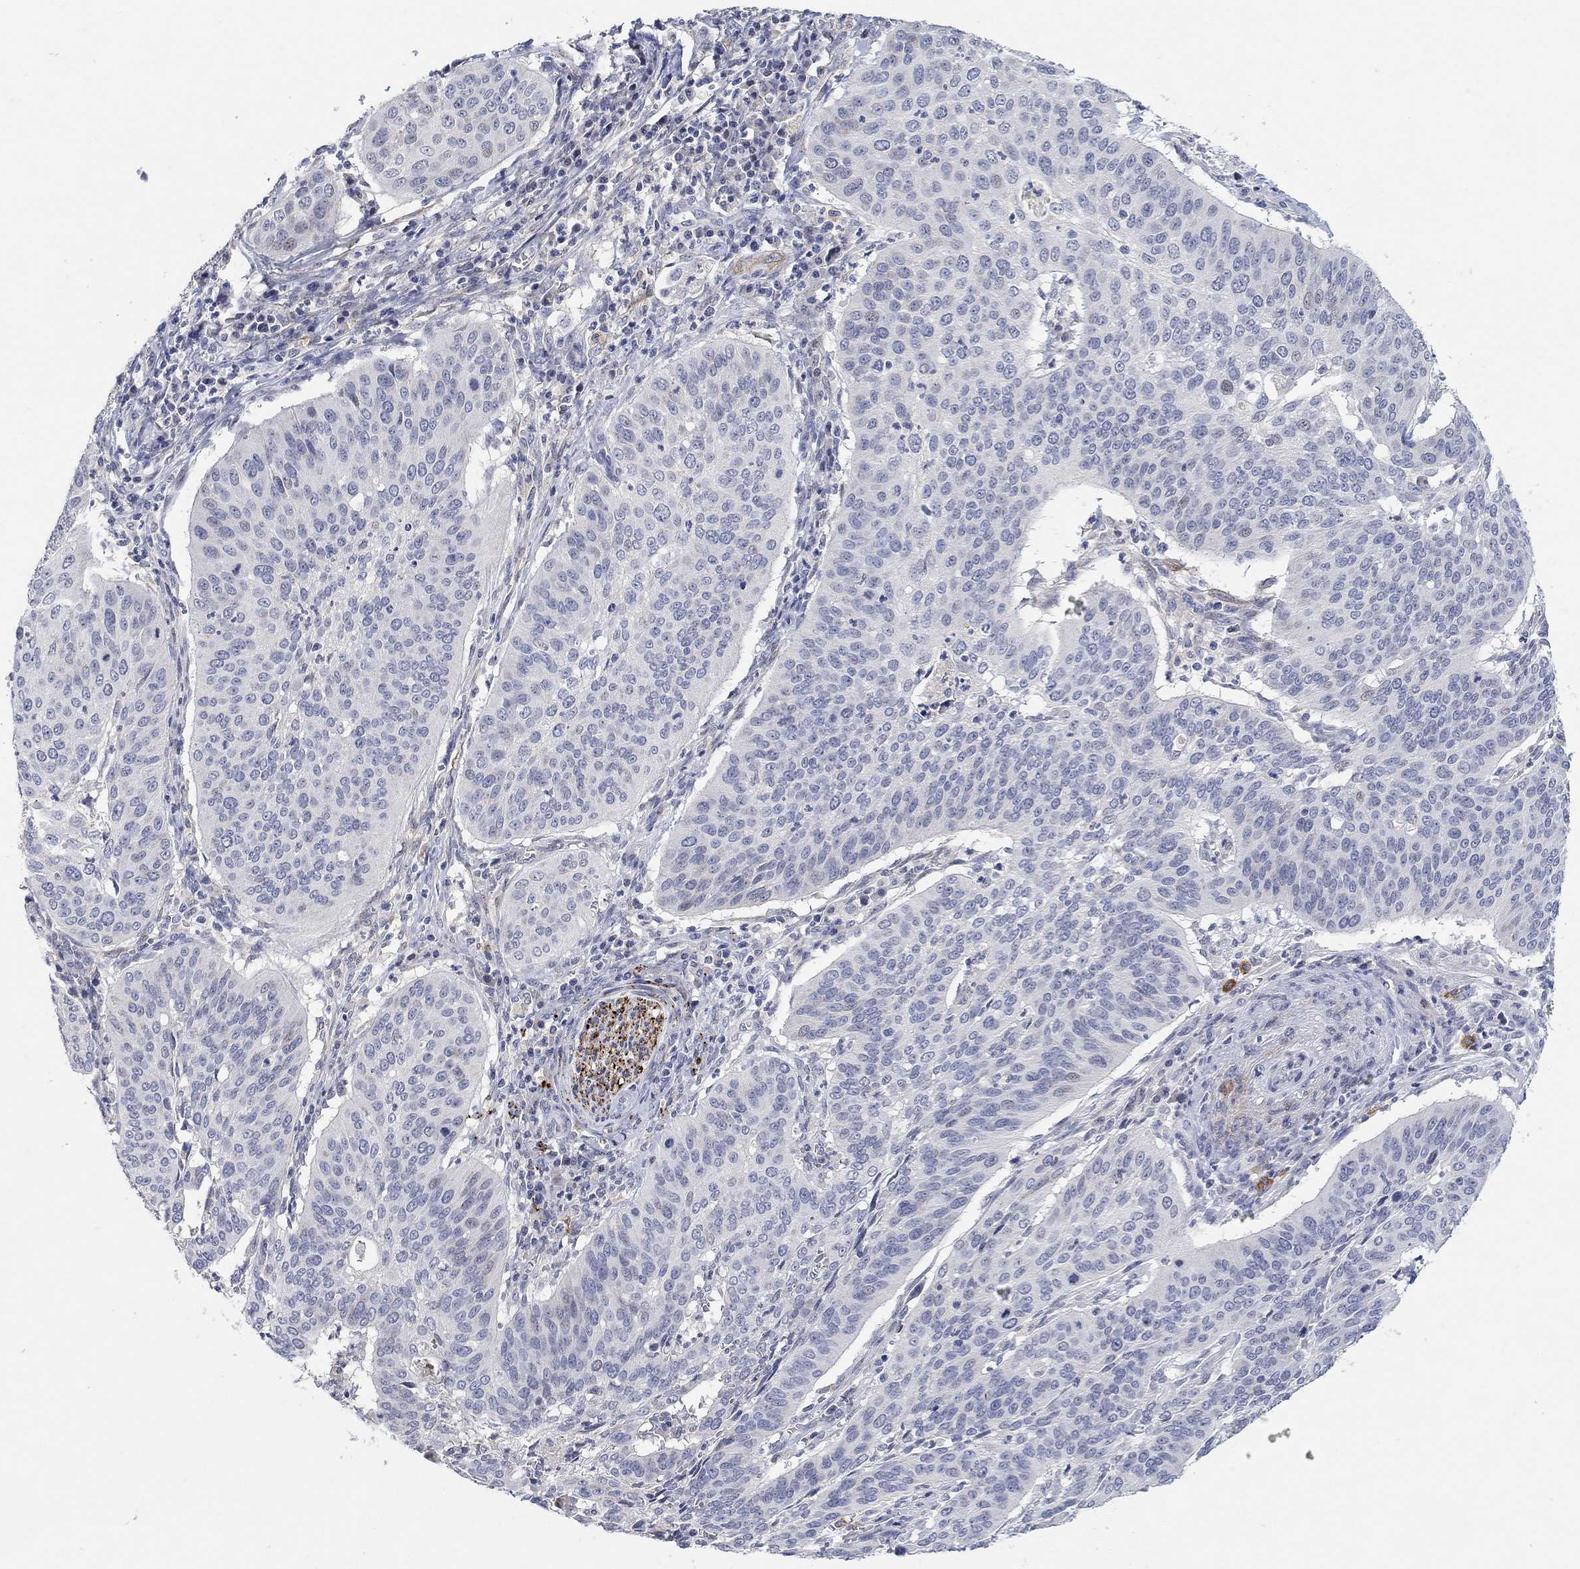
{"staining": {"intensity": "negative", "quantity": "none", "location": "none"}, "tissue": "cervical cancer", "cell_type": "Tumor cells", "image_type": "cancer", "snomed": [{"axis": "morphology", "description": "Normal tissue, NOS"}, {"axis": "morphology", "description": "Squamous cell carcinoma, NOS"}, {"axis": "topography", "description": "Cervix"}], "caption": "The IHC image has no significant staining in tumor cells of cervical cancer tissue. (DAB (3,3'-diaminobenzidine) IHC, high magnification).", "gene": "VAT1L", "patient": {"sex": "female", "age": 39}}